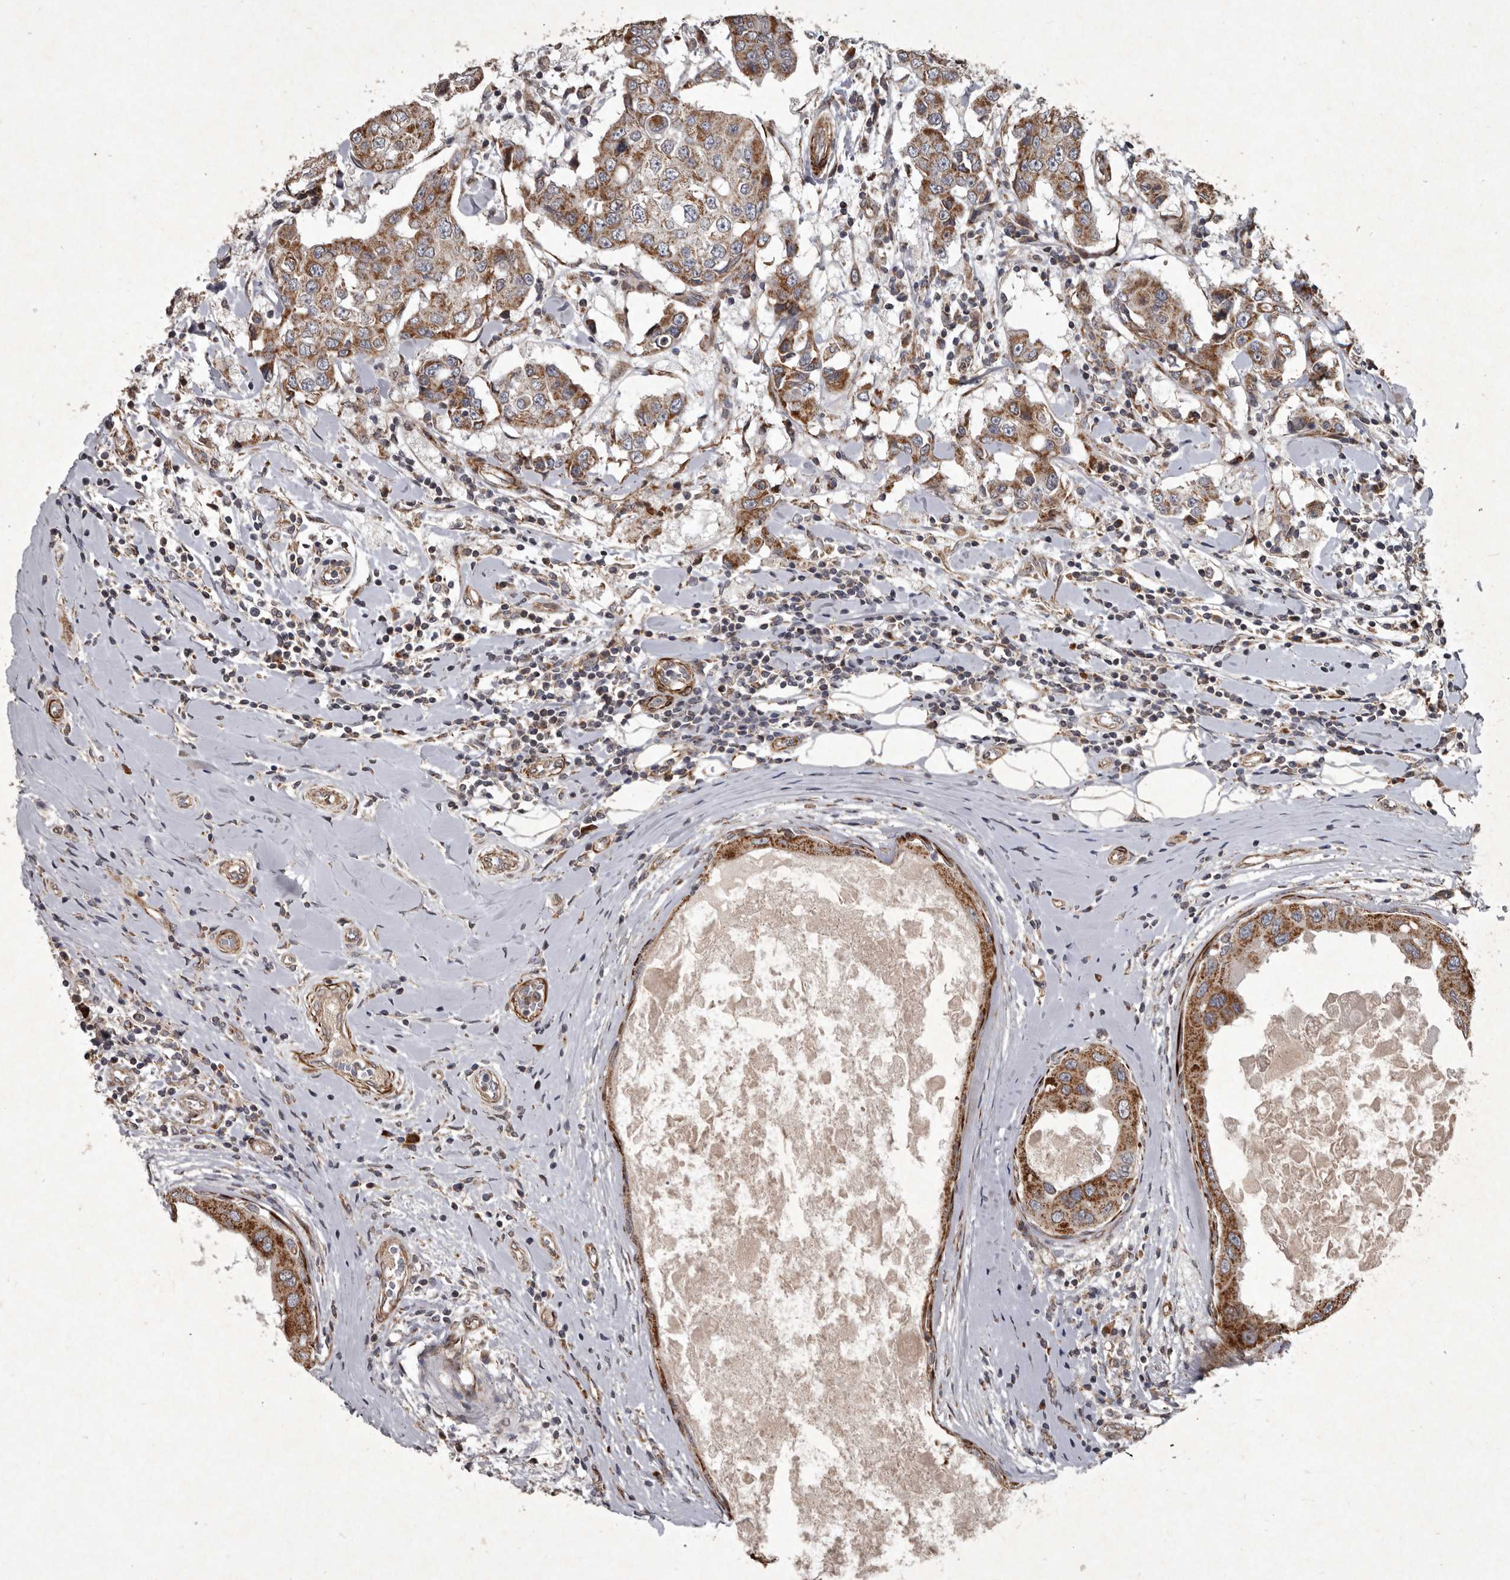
{"staining": {"intensity": "moderate", "quantity": ">75%", "location": "cytoplasmic/membranous"}, "tissue": "breast cancer", "cell_type": "Tumor cells", "image_type": "cancer", "snomed": [{"axis": "morphology", "description": "Duct carcinoma"}, {"axis": "topography", "description": "Breast"}], "caption": "This histopathology image shows immunohistochemistry (IHC) staining of breast intraductal carcinoma, with medium moderate cytoplasmic/membranous expression in about >75% of tumor cells.", "gene": "MRPS15", "patient": {"sex": "female", "age": 27}}